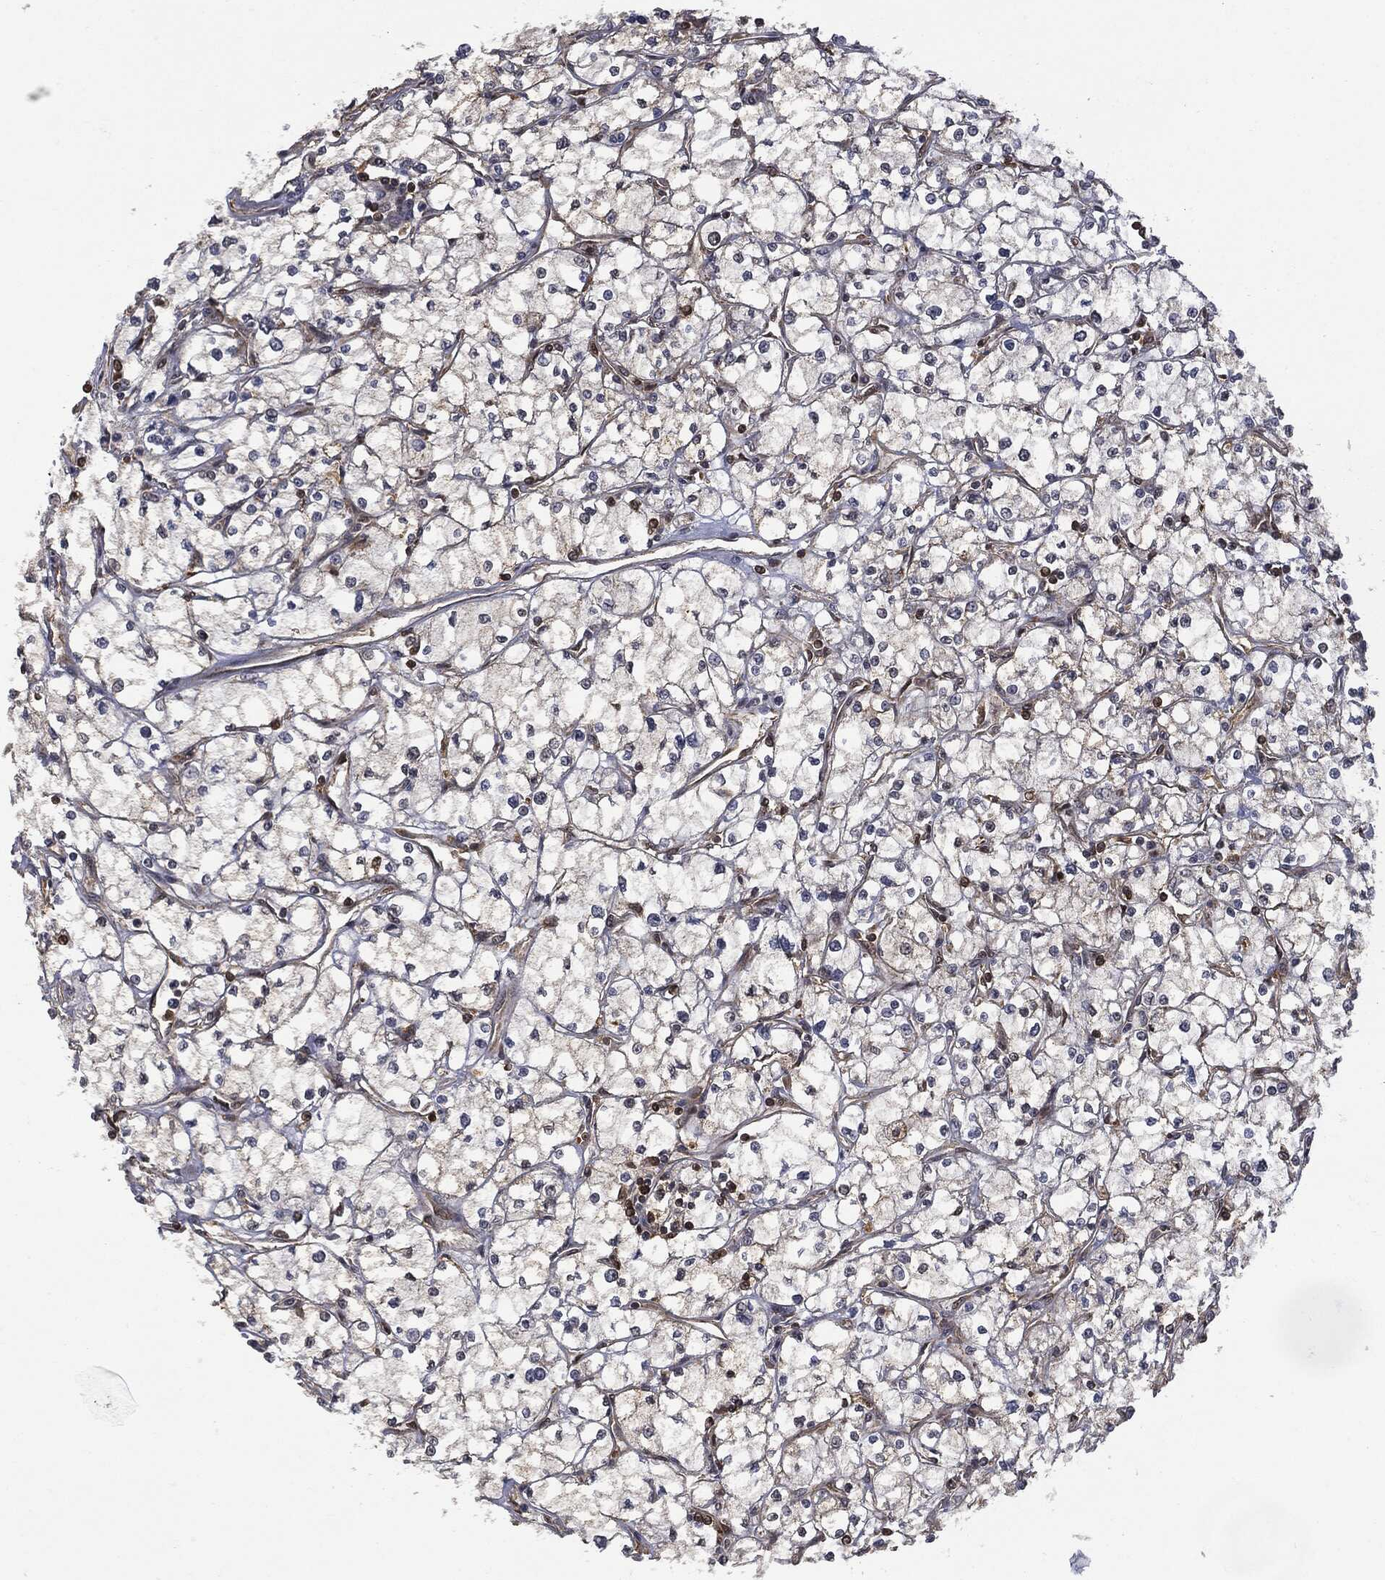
{"staining": {"intensity": "negative", "quantity": "none", "location": "none"}, "tissue": "renal cancer", "cell_type": "Tumor cells", "image_type": "cancer", "snomed": [{"axis": "morphology", "description": "Adenocarcinoma, NOS"}, {"axis": "topography", "description": "Kidney"}], "caption": "IHC micrograph of adenocarcinoma (renal) stained for a protein (brown), which exhibits no positivity in tumor cells.", "gene": "PSMB10", "patient": {"sex": "male", "age": 67}}